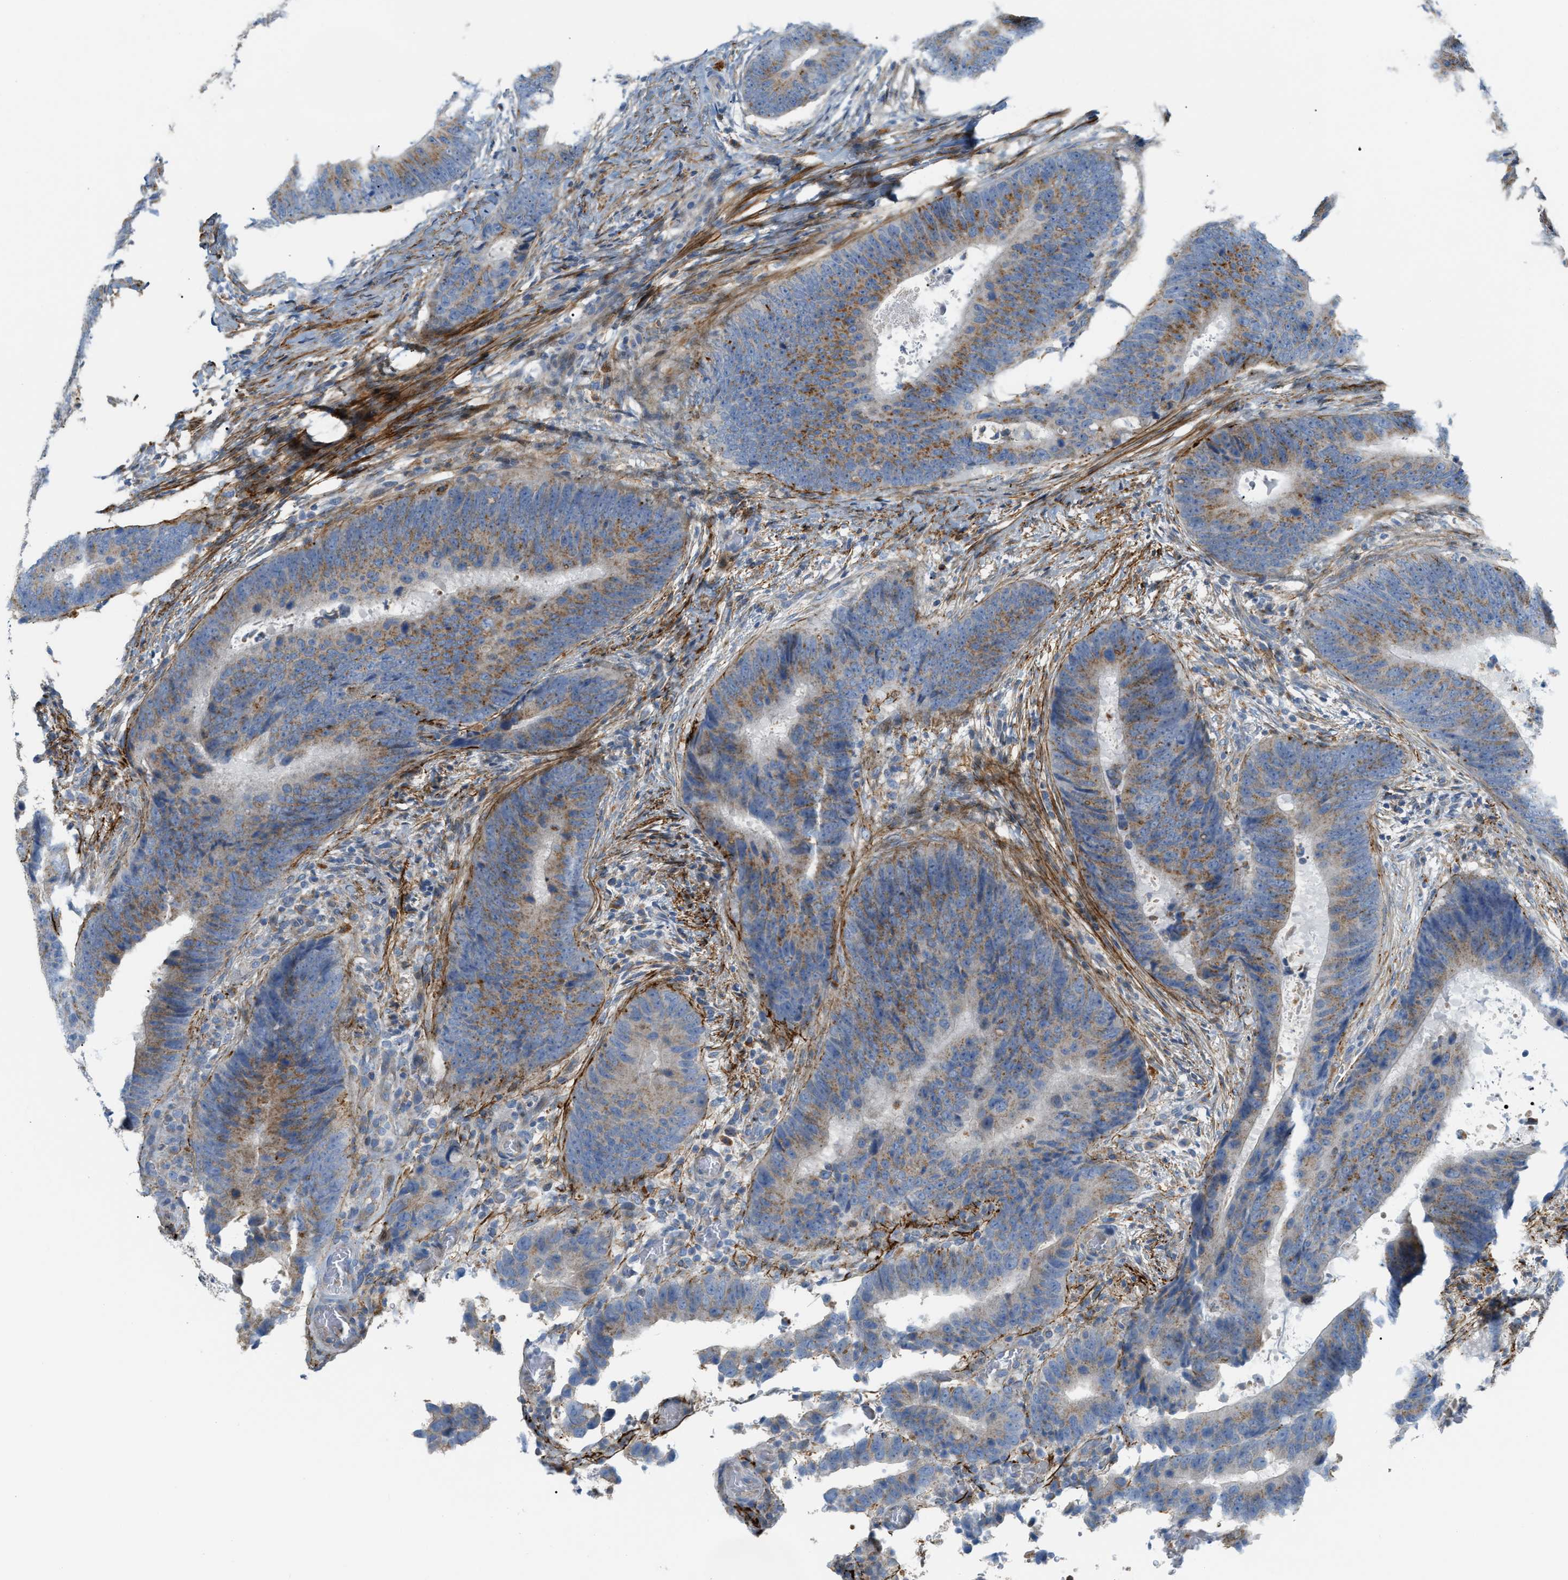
{"staining": {"intensity": "moderate", "quantity": ">75%", "location": "cytoplasmic/membranous"}, "tissue": "colorectal cancer", "cell_type": "Tumor cells", "image_type": "cancer", "snomed": [{"axis": "morphology", "description": "Adenocarcinoma, NOS"}, {"axis": "topography", "description": "Colon"}], "caption": "A micrograph of human colorectal cancer stained for a protein shows moderate cytoplasmic/membranous brown staining in tumor cells.", "gene": "LMBRD1", "patient": {"sex": "male", "age": 56}}